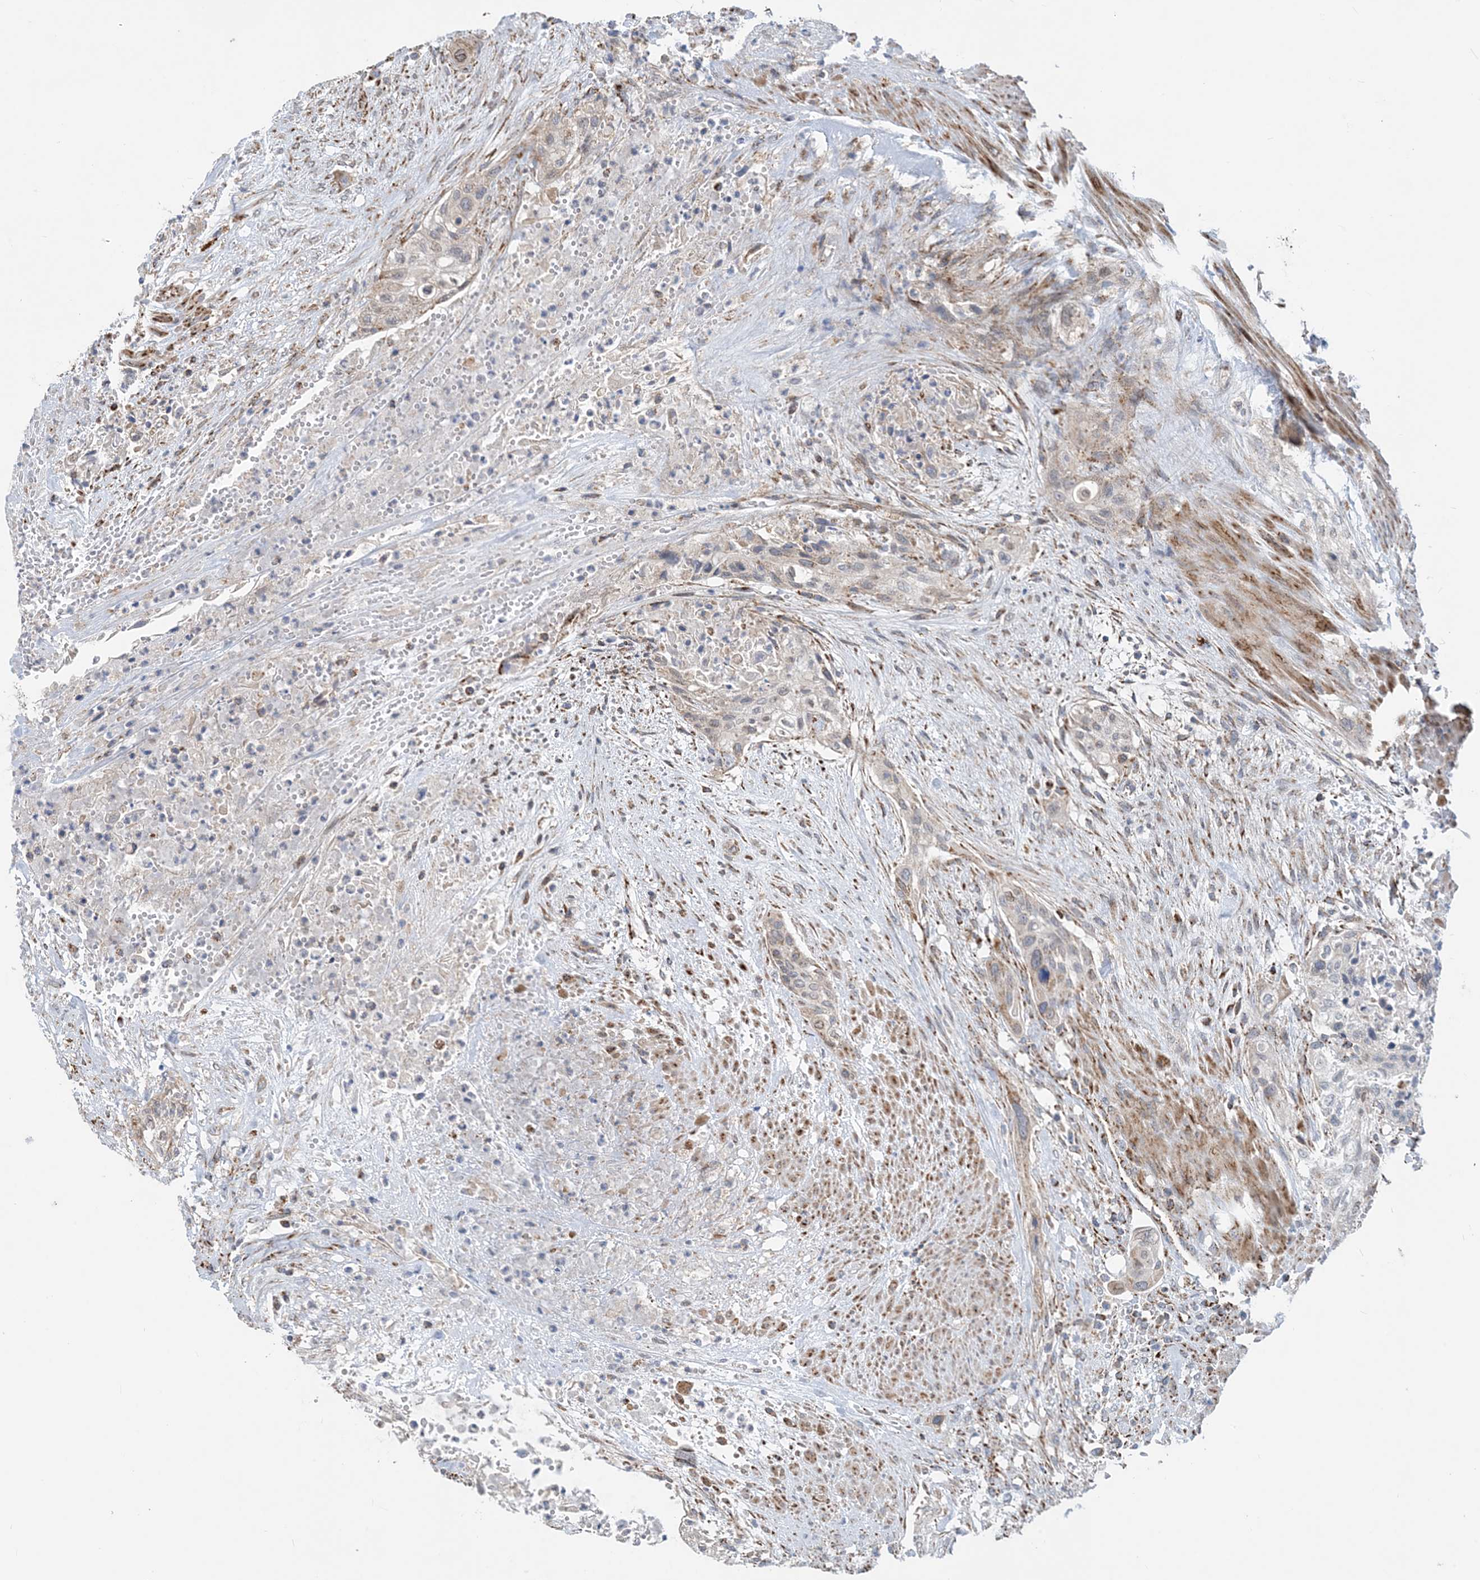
{"staining": {"intensity": "weak", "quantity": "<25%", "location": "cytoplasmic/membranous"}, "tissue": "urothelial cancer", "cell_type": "Tumor cells", "image_type": "cancer", "snomed": [{"axis": "morphology", "description": "Urothelial carcinoma, High grade"}, {"axis": "topography", "description": "Urinary bladder"}], "caption": "Tumor cells are negative for protein expression in human urothelial cancer.", "gene": "PCDHGA1", "patient": {"sex": "male", "age": 35}}